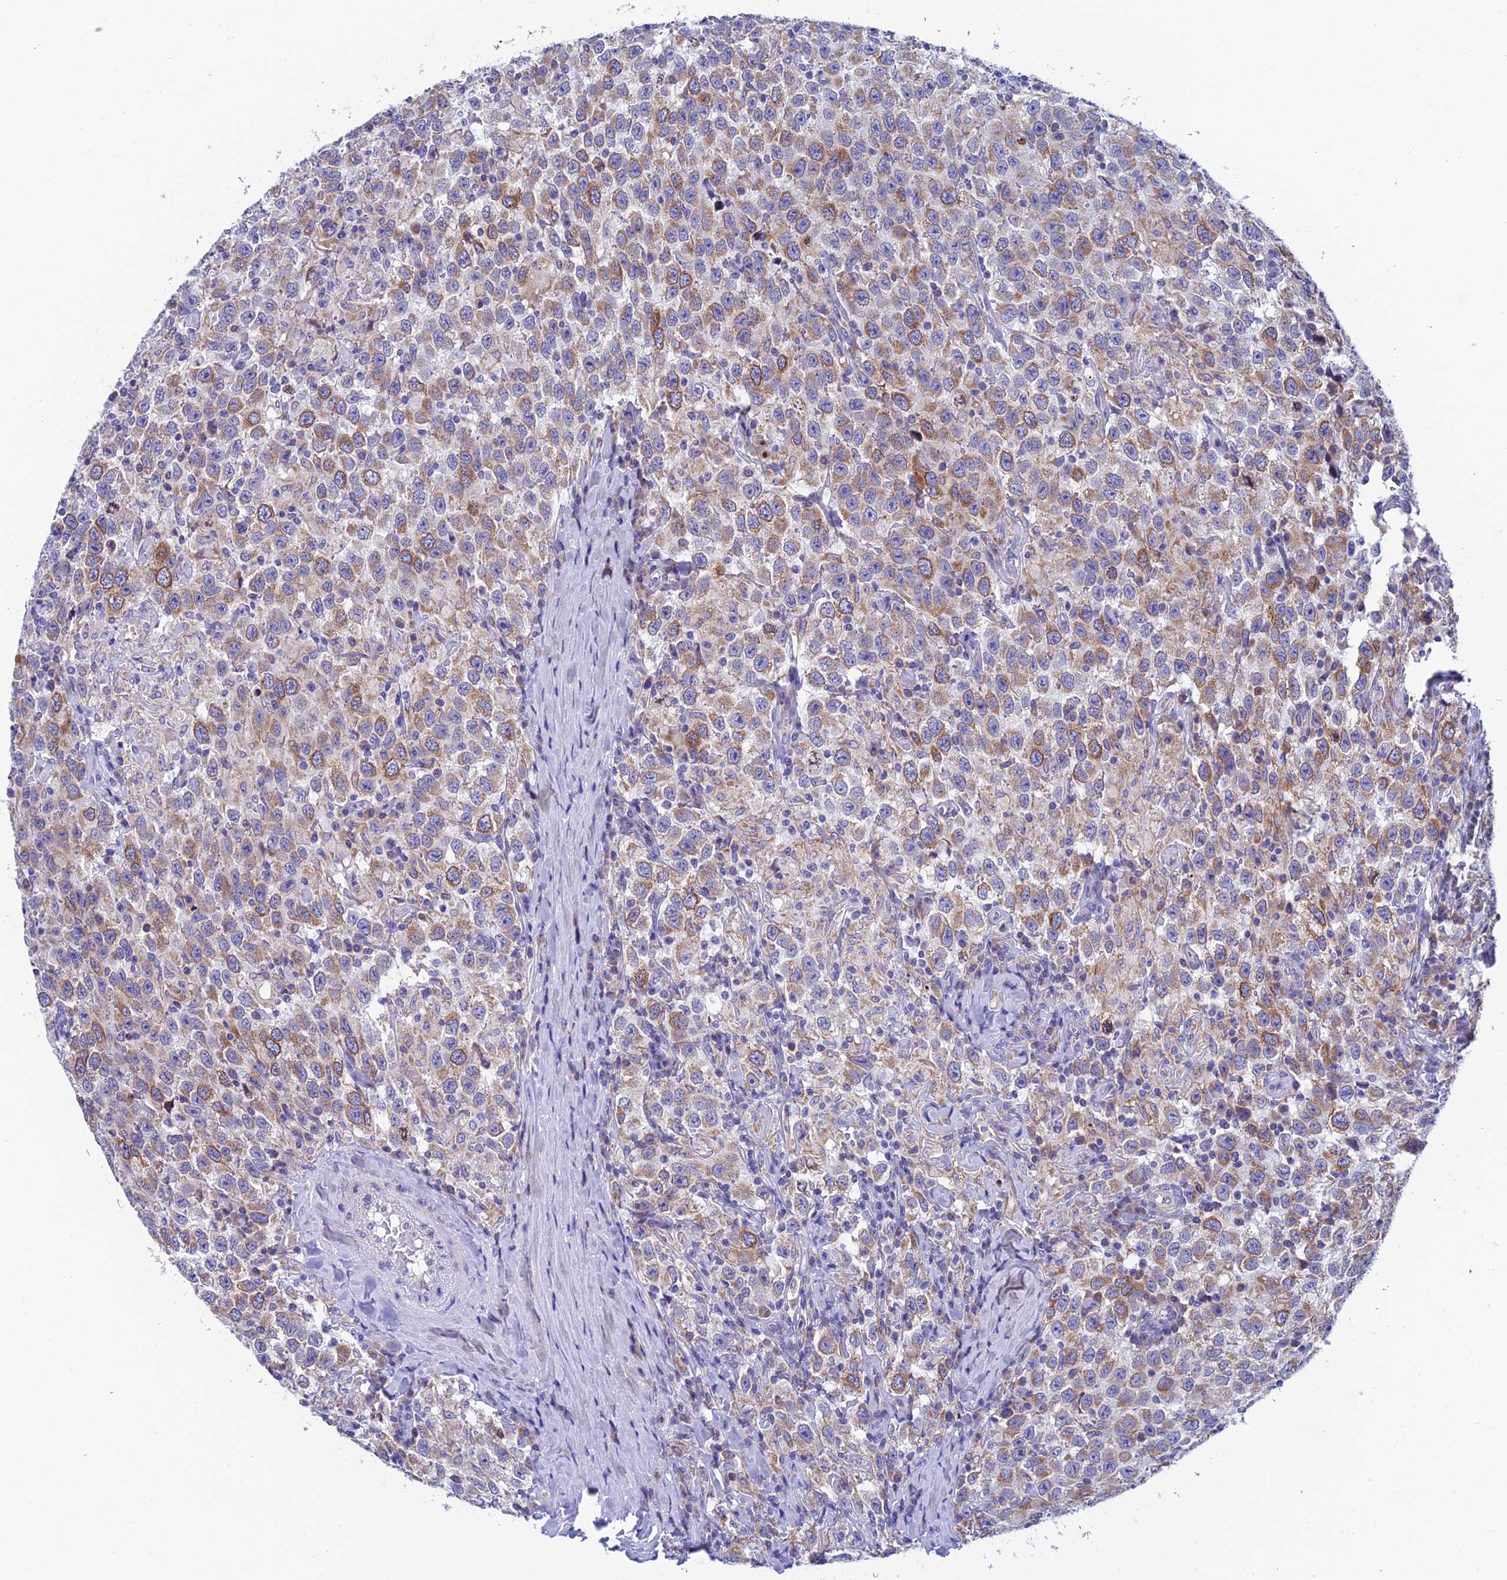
{"staining": {"intensity": "moderate", "quantity": ">75%", "location": "cytoplasmic/membranous"}, "tissue": "testis cancer", "cell_type": "Tumor cells", "image_type": "cancer", "snomed": [{"axis": "morphology", "description": "Seminoma, NOS"}, {"axis": "topography", "description": "Testis"}], "caption": "A medium amount of moderate cytoplasmic/membranous positivity is appreciated in approximately >75% of tumor cells in testis seminoma tissue.", "gene": "REEP4", "patient": {"sex": "male", "age": 41}}